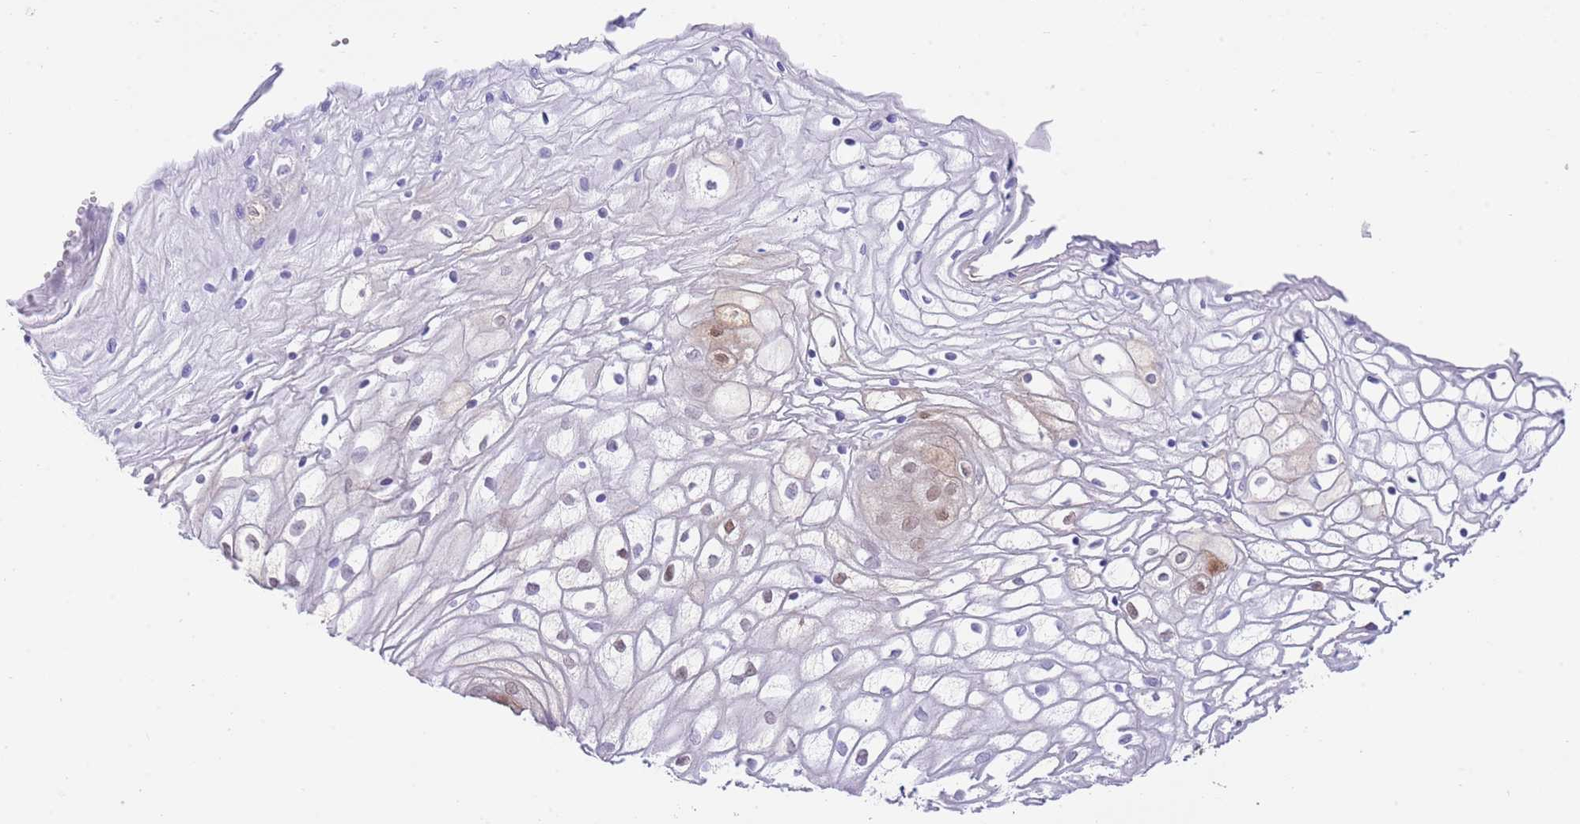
{"staining": {"intensity": "strong", "quantity": "25%-75%", "location": "nuclear"}, "tissue": "vagina", "cell_type": "Squamous epithelial cells", "image_type": "normal", "snomed": [{"axis": "morphology", "description": "Normal tissue, NOS"}, {"axis": "topography", "description": "Vagina"}], "caption": "A micrograph of human vagina stained for a protein shows strong nuclear brown staining in squamous epithelial cells.", "gene": "ALDH3A1", "patient": {"sex": "female", "age": 34}}